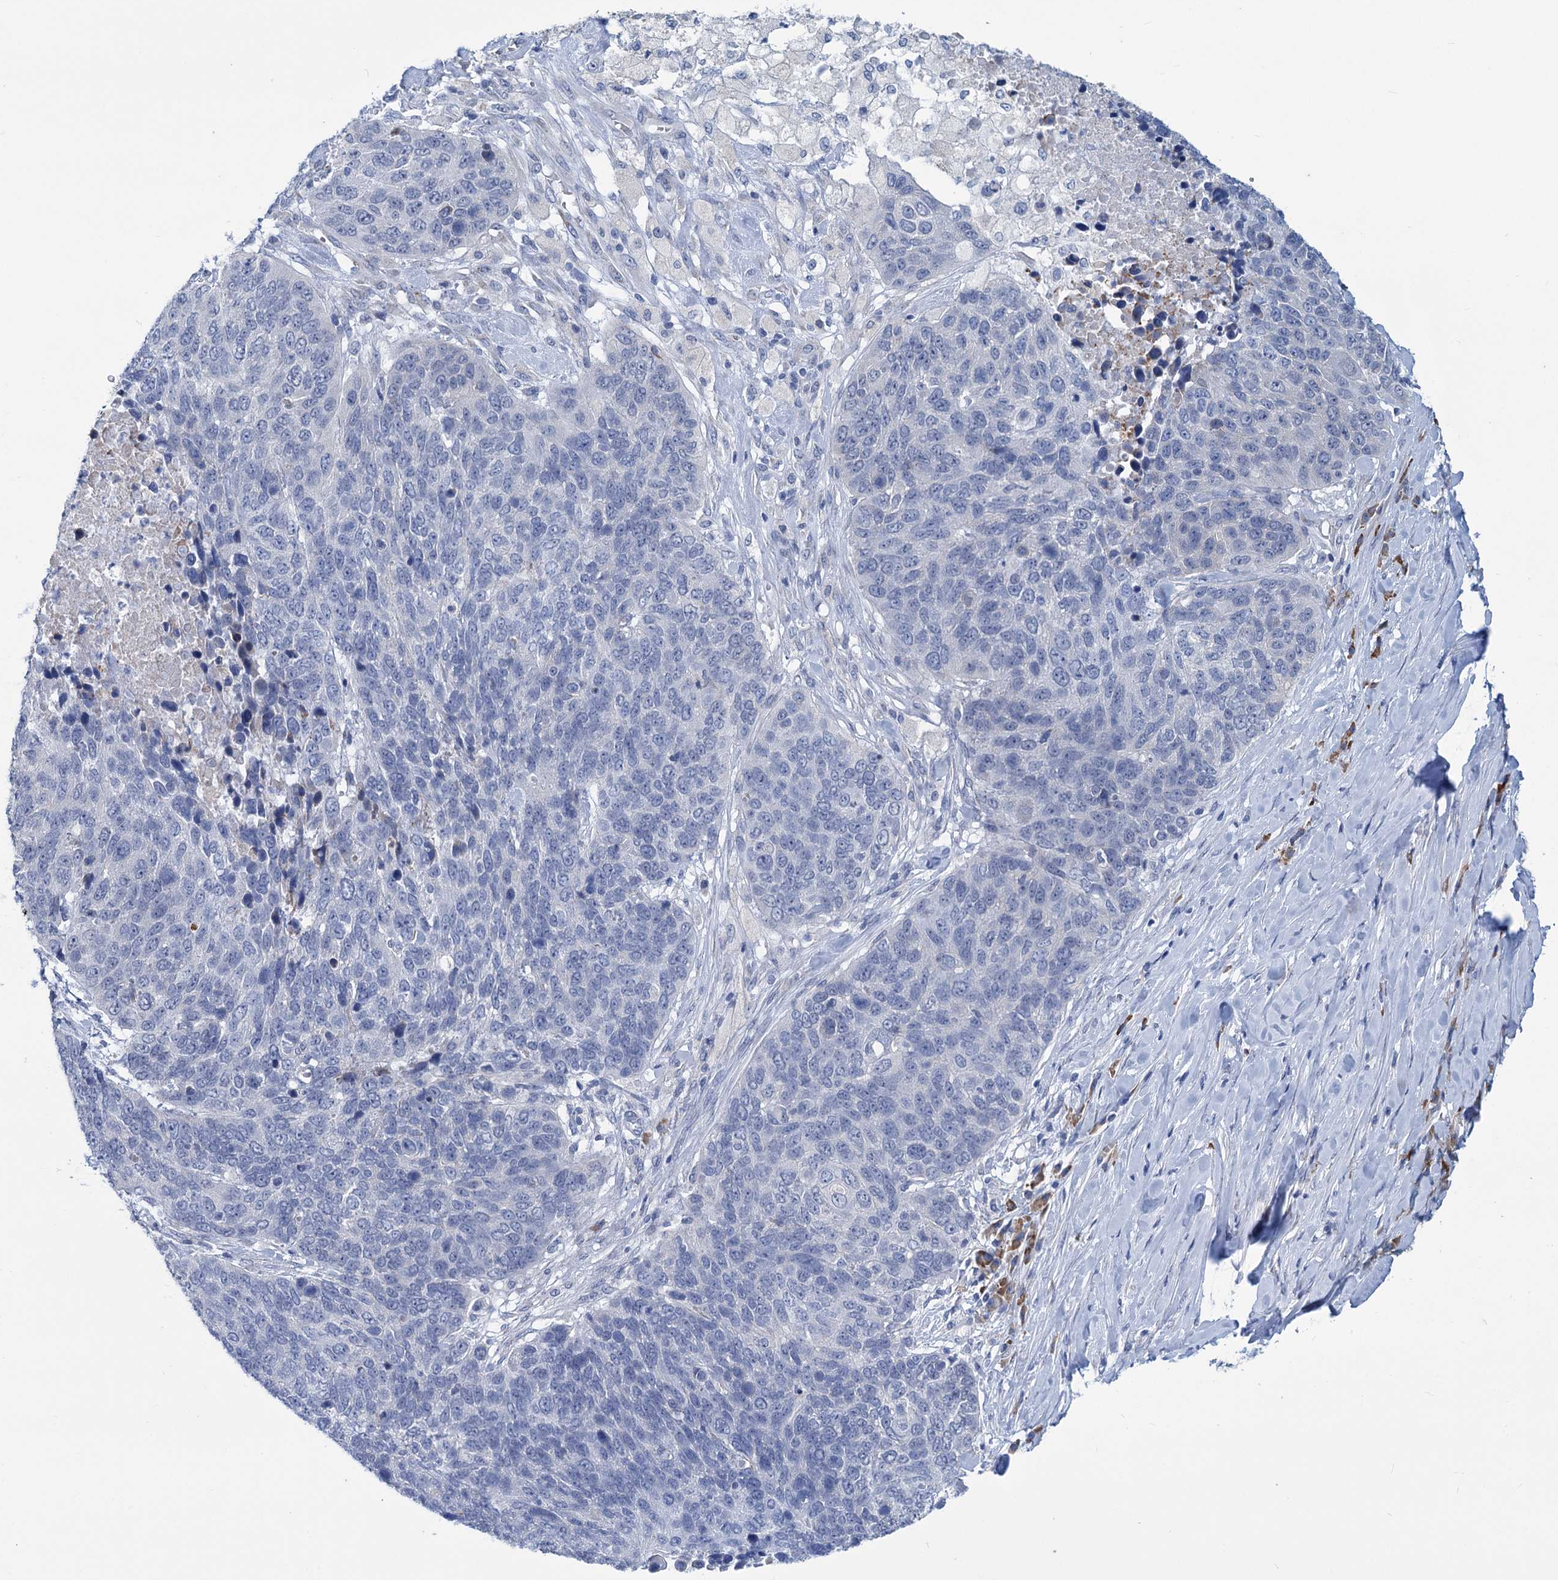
{"staining": {"intensity": "negative", "quantity": "none", "location": "none"}, "tissue": "lung cancer", "cell_type": "Tumor cells", "image_type": "cancer", "snomed": [{"axis": "morphology", "description": "Normal tissue, NOS"}, {"axis": "morphology", "description": "Squamous cell carcinoma, NOS"}, {"axis": "topography", "description": "Lymph node"}, {"axis": "topography", "description": "Lung"}], "caption": "The histopathology image demonstrates no staining of tumor cells in squamous cell carcinoma (lung).", "gene": "NEU3", "patient": {"sex": "male", "age": 66}}